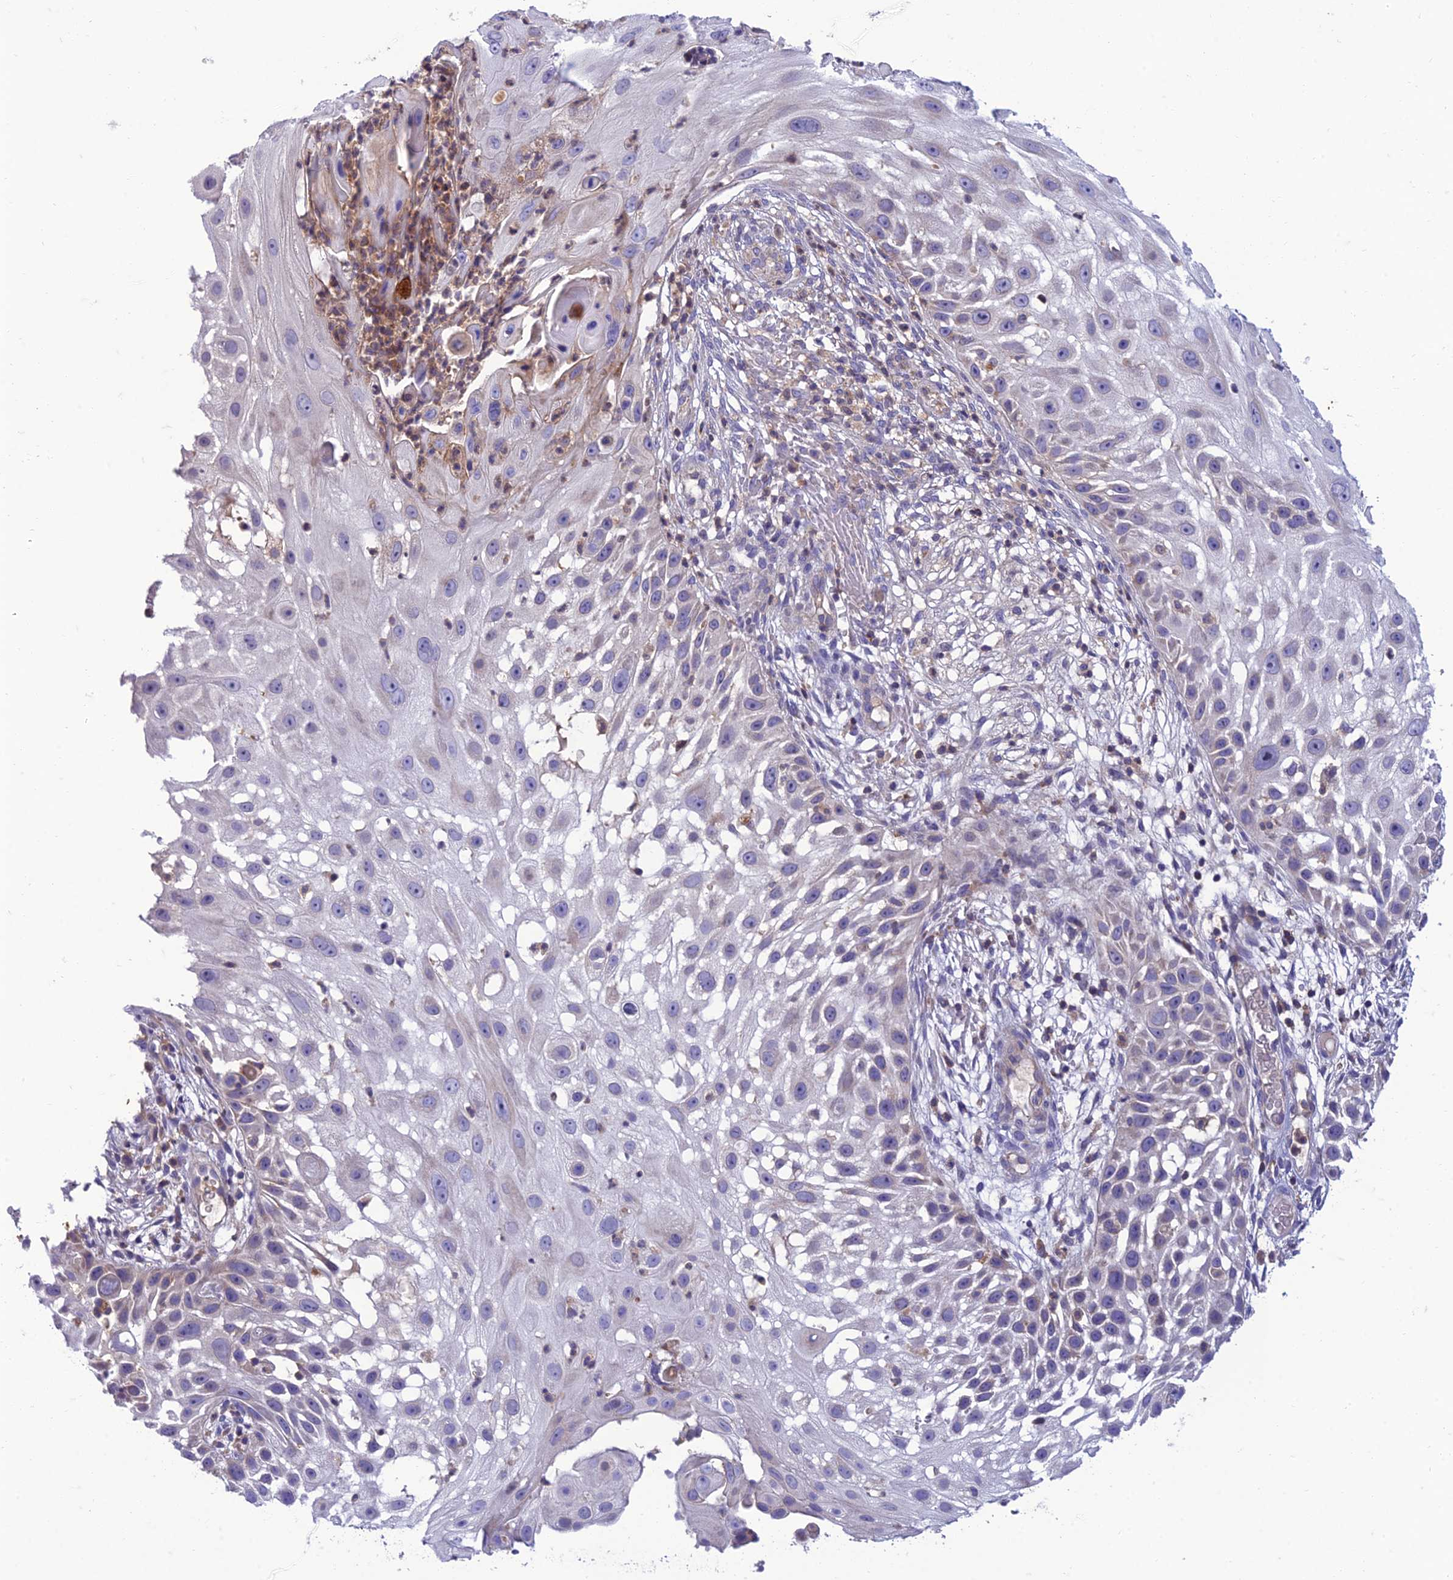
{"staining": {"intensity": "weak", "quantity": "<25%", "location": "cytoplasmic/membranous"}, "tissue": "skin cancer", "cell_type": "Tumor cells", "image_type": "cancer", "snomed": [{"axis": "morphology", "description": "Squamous cell carcinoma, NOS"}, {"axis": "topography", "description": "Skin"}], "caption": "This is a micrograph of immunohistochemistry (IHC) staining of skin cancer, which shows no staining in tumor cells. The staining is performed using DAB (3,3'-diaminobenzidine) brown chromogen with nuclei counter-stained in using hematoxylin.", "gene": "IRAK3", "patient": {"sex": "female", "age": 44}}